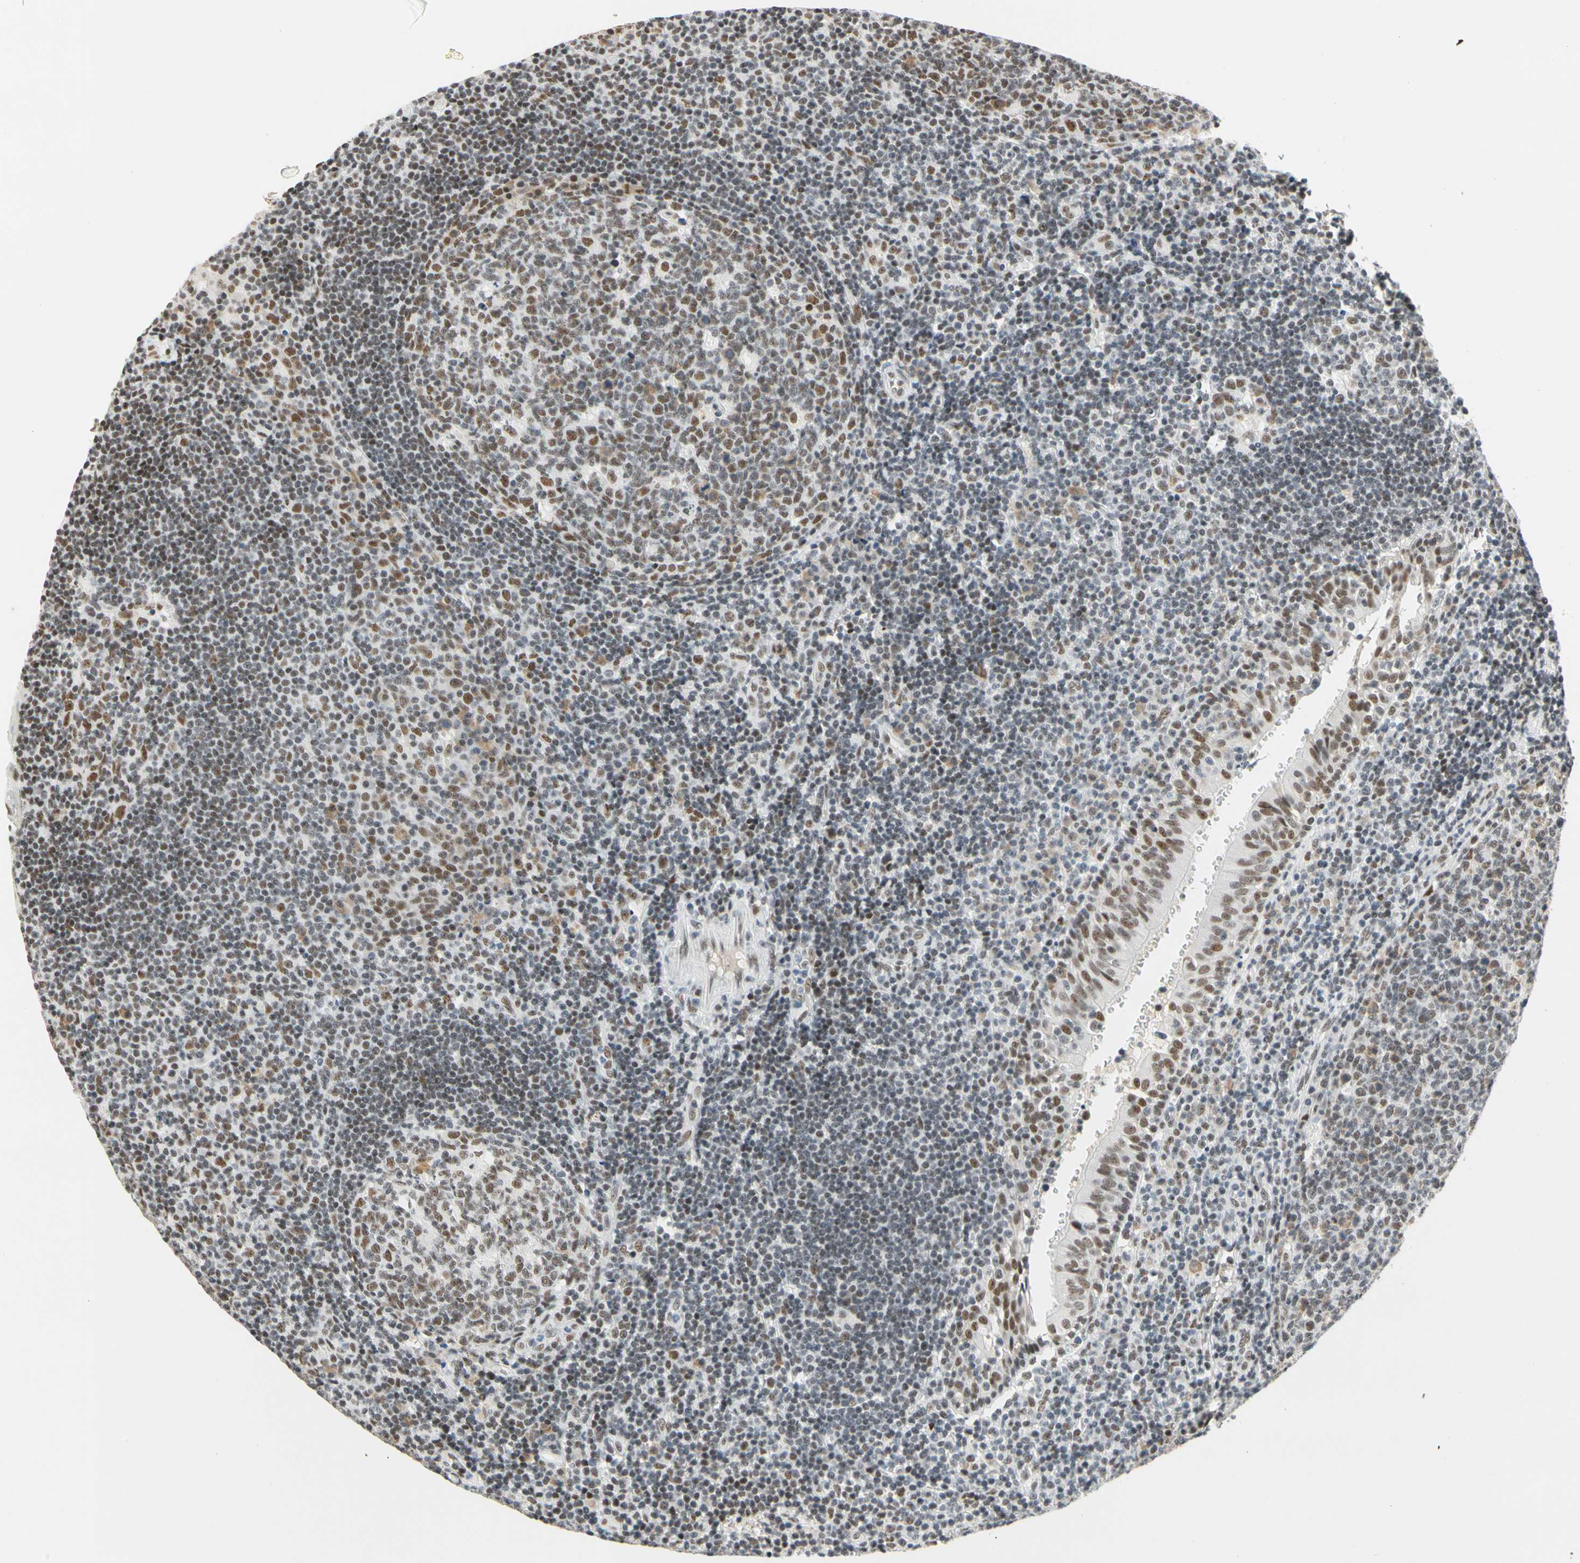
{"staining": {"intensity": "strong", "quantity": ">75%", "location": "nuclear"}, "tissue": "tonsil", "cell_type": "Germinal center cells", "image_type": "normal", "snomed": [{"axis": "morphology", "description": "Normal tissue, NOS"}, {"axis": "topography", "description": "Tonsil"}], "caption": "Germinal center cells show high levels of strong nuclear staining in approximately >75% of cells in benign human tonsil.", "gene": "ZSCAN16", "patient": {"sex": "female", "age": 40}}